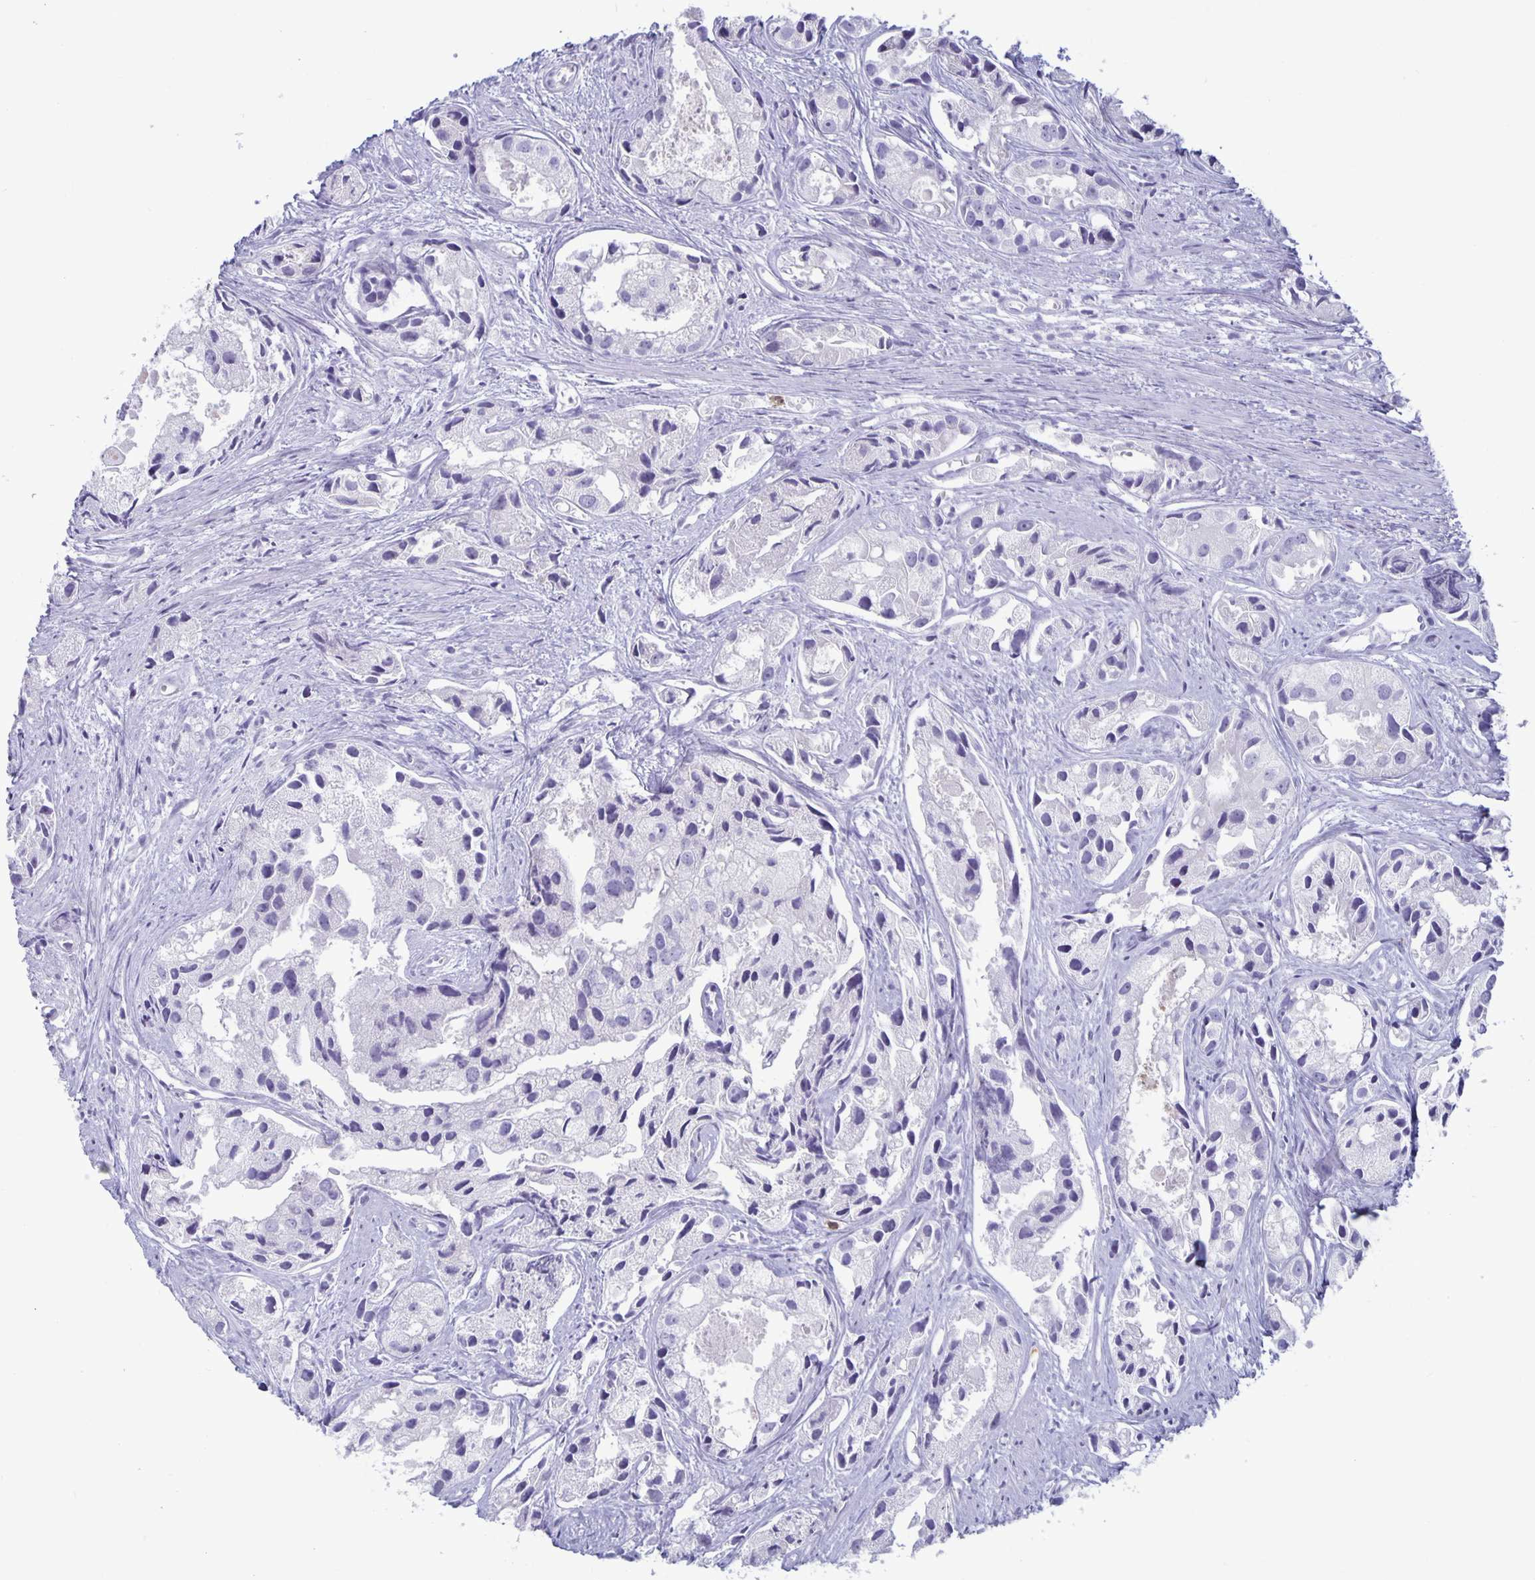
{"staining": {"intensity": "negative", "quantity": "none", "location": "none"}, "tissue": "prostate cancer", "cell_type": "Tumor cells", "image_type": "cancer", "snomed": [{"axis": "morphology", "description": "Adenocarcinoma, High grade"}, {"axis": "topography", "description": "Prostate"}], "caption": "Tumor cells are negative for brown protein staining in prostate cancer (adenocarcinoma (high-grade)).", "gene": "PLCB3", "patient": {"sex": "male", "age": 84}}